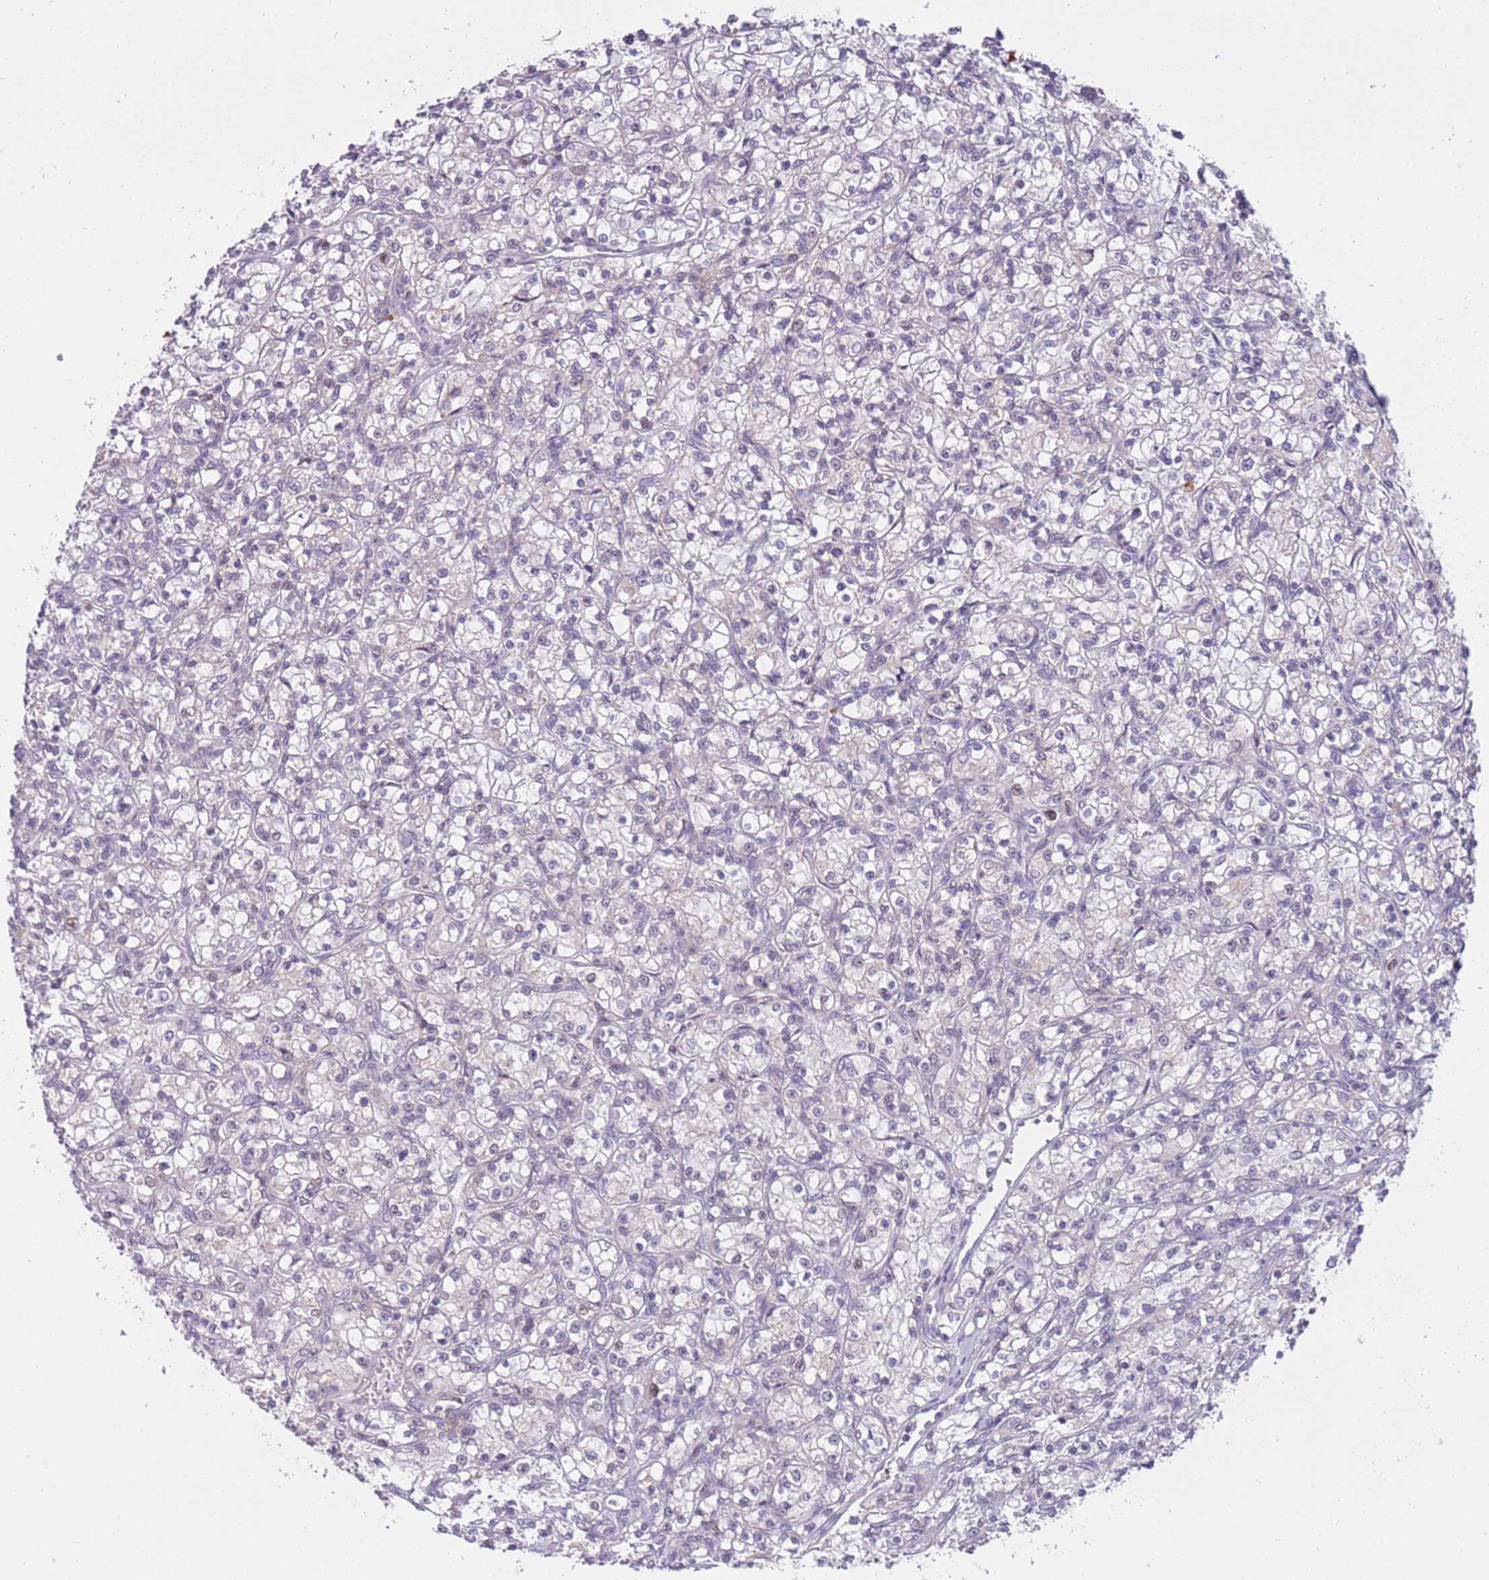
{"staining": {"intensity": "negative", "quantity": "none", "location": "none"}, "tissue": "renal cancer", "cell_type": "Tumor cells", "image_type": "cancer", "snomed": [{"axis": "morphology", "description": "Adenocarcinoma, NOS"}, {"axis": "topography", "description": "Kidney"}], "caption": "Immunohistochemistry (IHC) of human renal adenocarcinoma shows no expression in tumor cells.", "gene": "MAGEF1", "patient": {"sex": "female", "age": 59}}